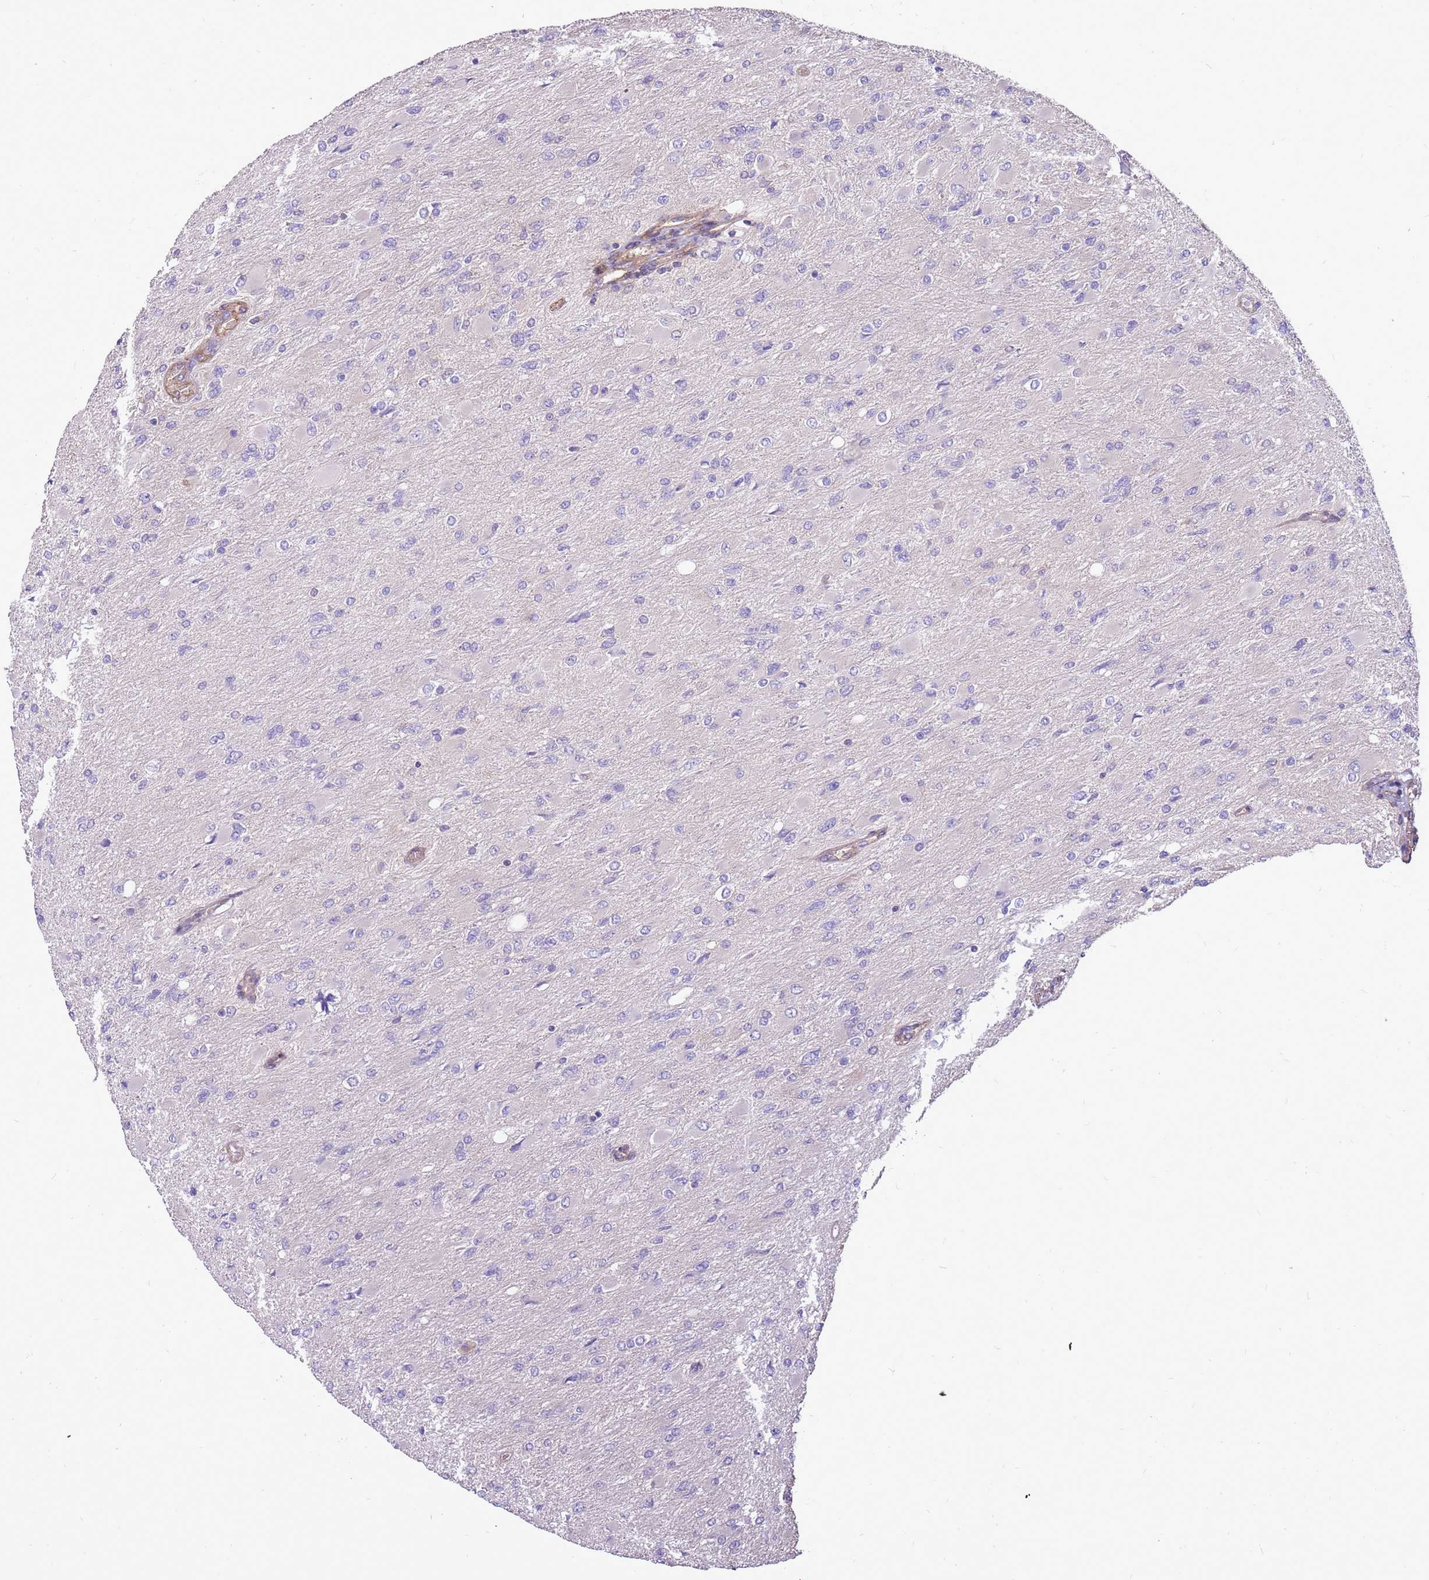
{"staining": {"intensity": "negative", "quantity": "none", "location": "none"}, "tissue": "glioma", "cell_type": "Tumor cells", "image_type": "cancer", "snomed": [{"axis": "morphology", "description": "Glioma, malignant, High grade"}, {"axis": "topography", "description": "Cerebral cortex"}], "caption": "This is an immunohistochemistry (IHC) image of glioma. There is no positivity in tumor cells.", "gene": "WASHC4", "patient": {"sex": "female", "age": 36}}